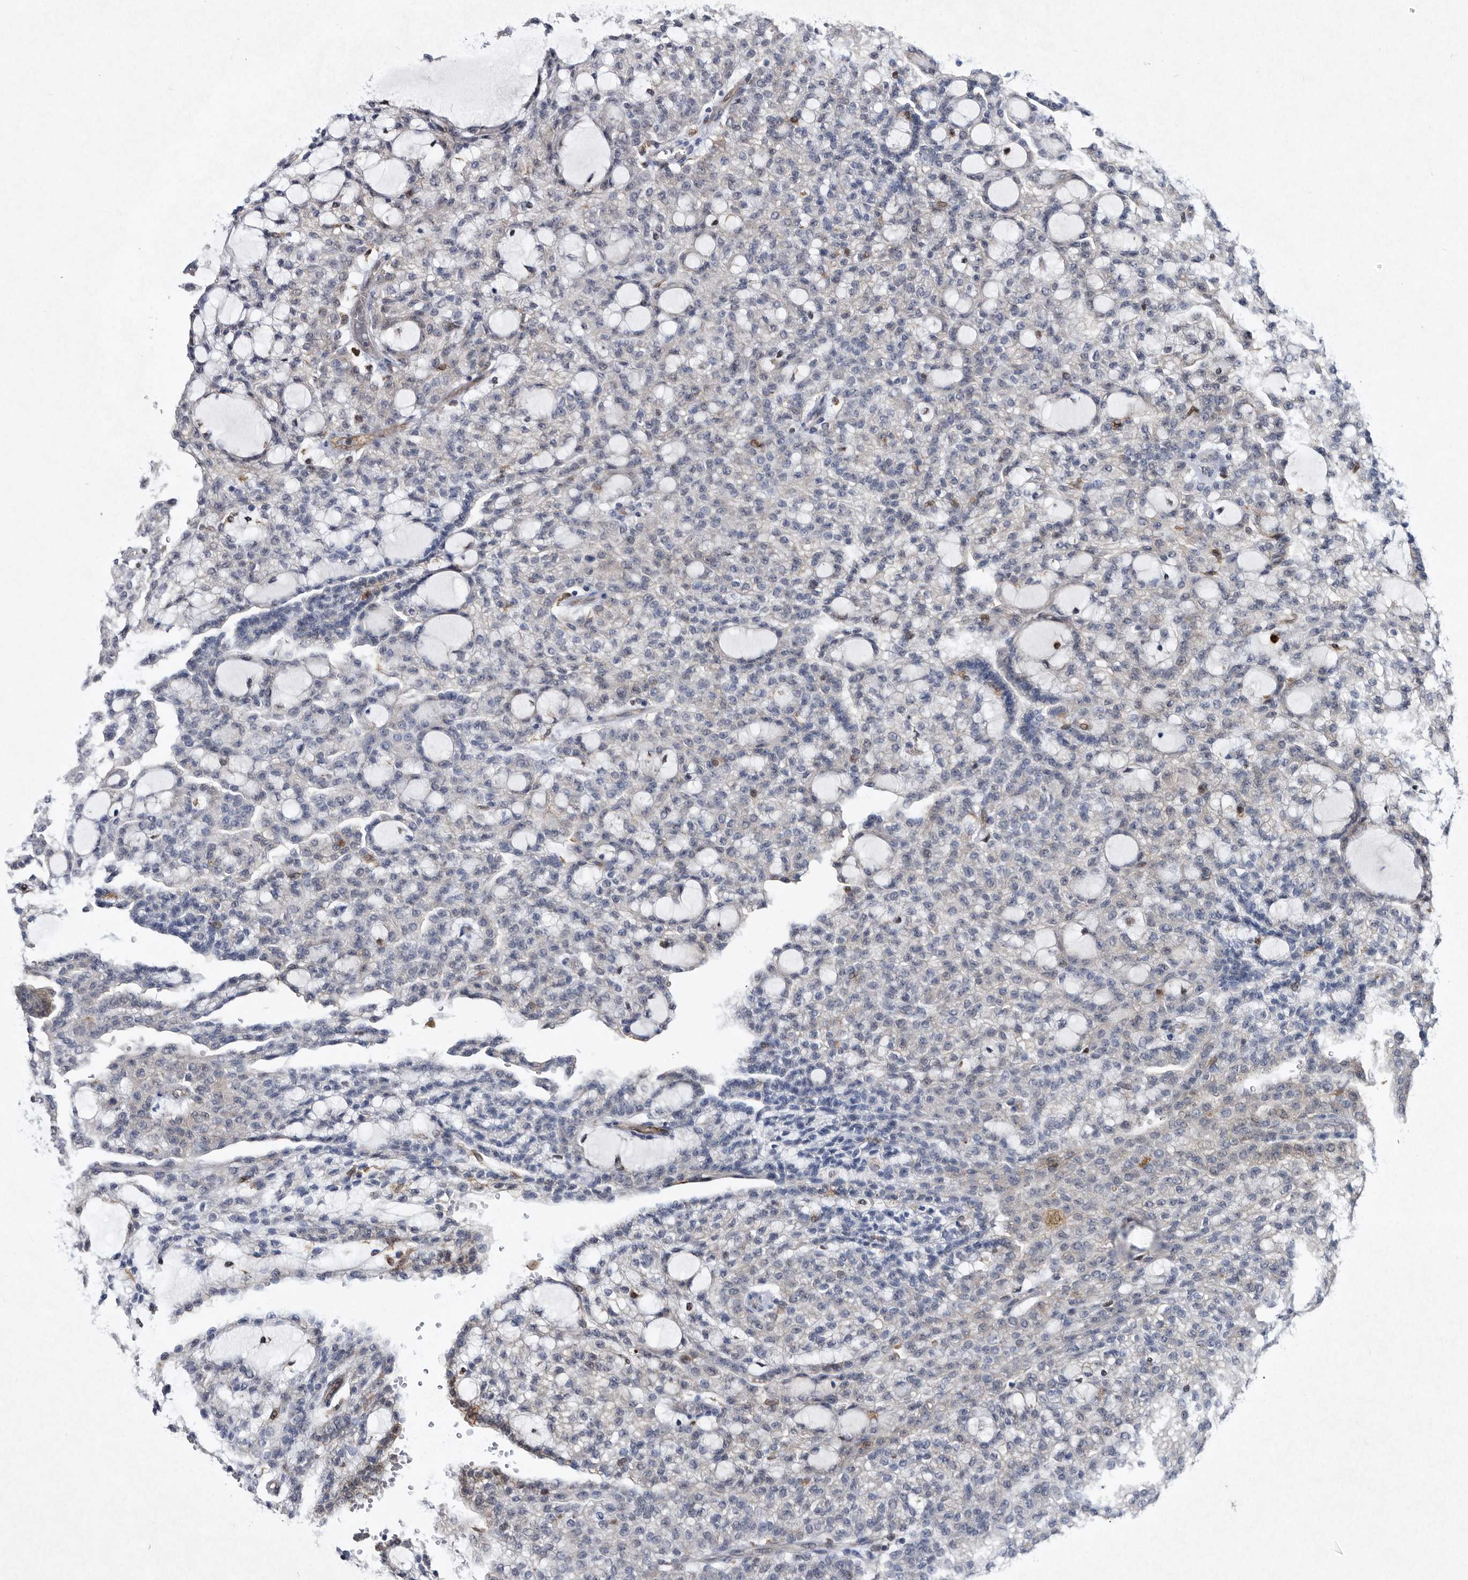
{"staining": {"intensity": "weak", "quantity": "25%-75%", "location": "cytoplasmic/membranous"}, "tissue": "renal cancer", "cell_type": "Tumor cells", "image_type": "cancer", "snomed": [{"axis": "morphology", "description": "Adenocarcinoma, NOS"}, {"axis": "topography", "description": "Kidney"}], "caption": "A micrograph showing weak cytoplasmic/membranous expression in approximately 25%-75% of tumor cells in renal cancer, as visualized by brown immunohistochemical staining.", "gene": "SERPINB8", "patient": {"sex": "male", "age": 63}}